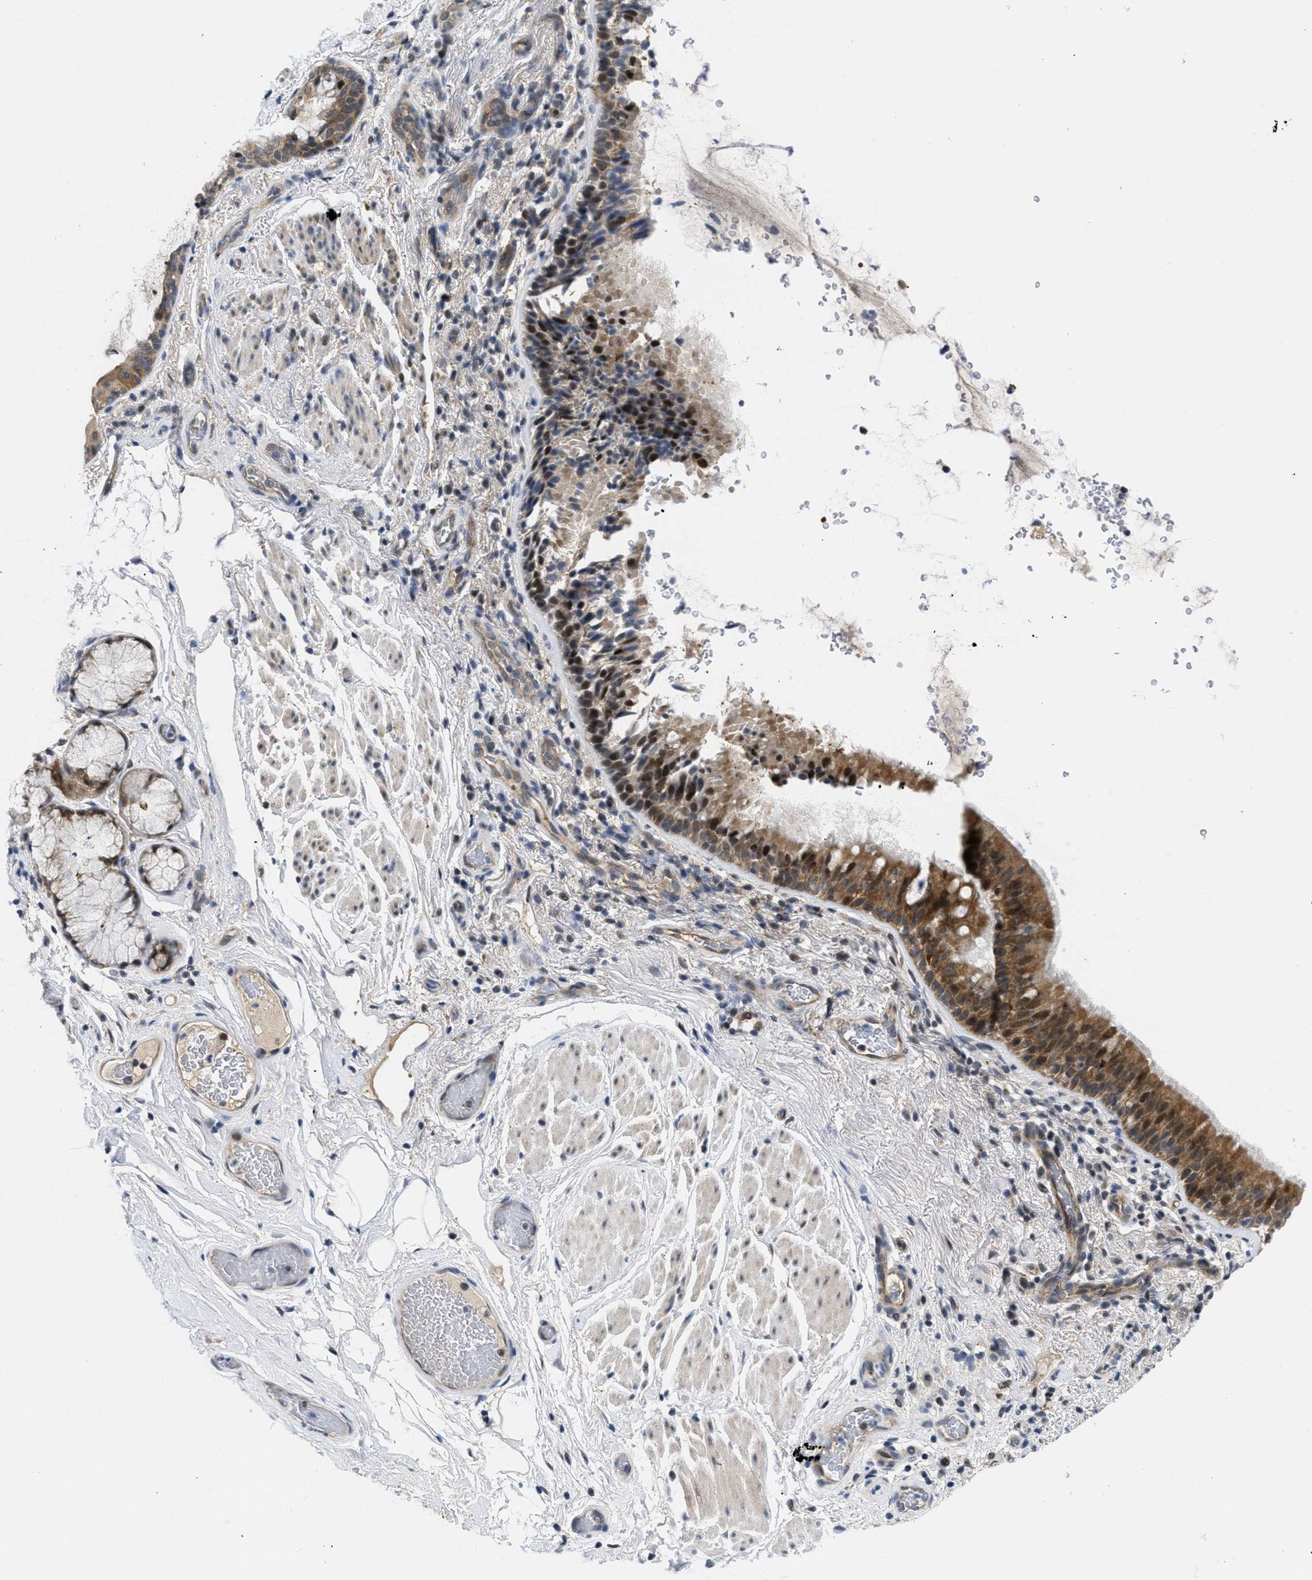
{"staining": {"intensity": "moderate", "quantity": ">75%", "location": "cytoplasmic/membranous,nuclear"}, "tissue": "bronchus", "cell_type": "Respiratory epithelial cells", "image_type": "normal", "snomed": [{"axis": "morphology", "description": "Normal tissue, NOS"}, {"axis": "morphology", "description": "Inflammation, NOS"}, {"axis": "topography", "description": "Cartilage tissue"}, {"axis": "topography", "description": "Bronchus"}], "caption": "DAB (3,3'-diaminobenzidine) immunohistochemical staining of benign bronchus shows moderate cytoplasmic/membranous,nuclear protein staining in approximately >75% of respiratory epithelial cells. (Brightfield microscopy of DAB IHC at high magnification).", "gene": "SLC29A2", "patient": {"sex": "male", "age": 77}}